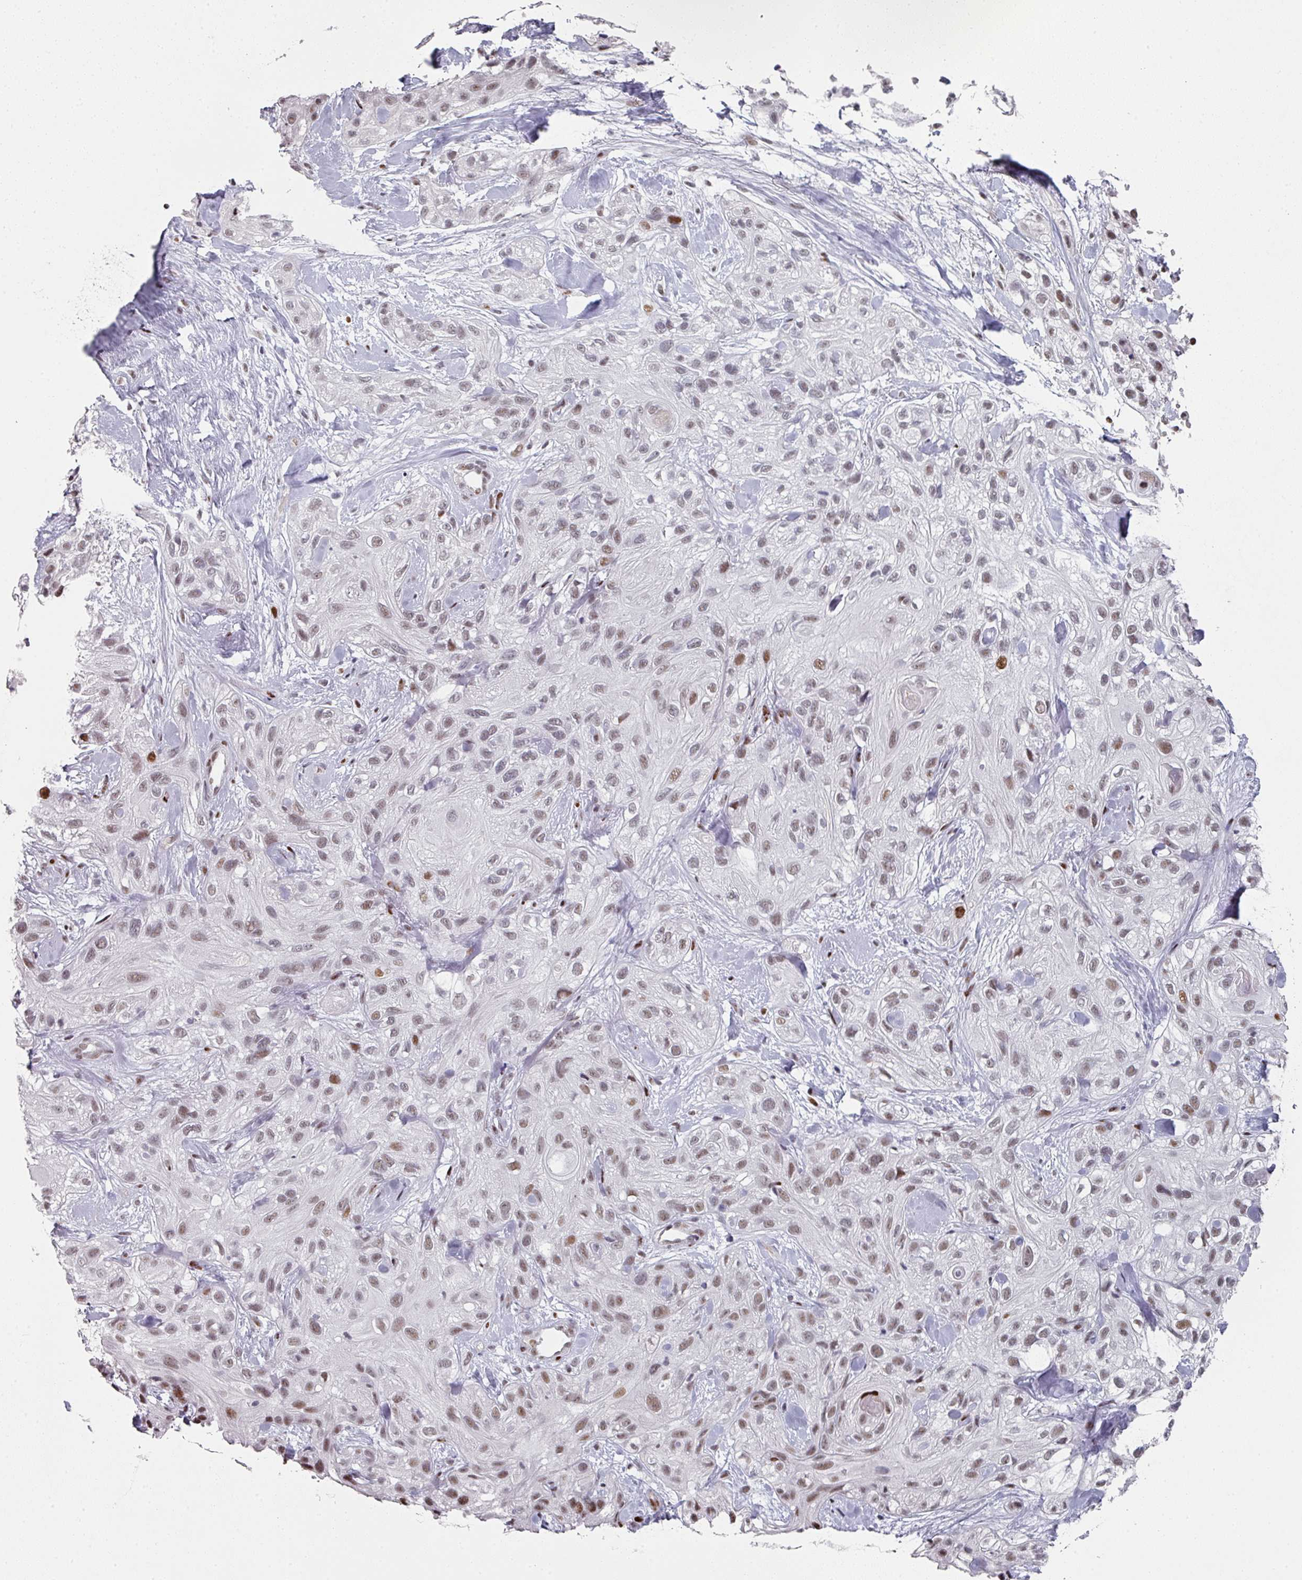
{"staining": {"intensity": "weak", "quantity": ">75%", "location": "nuclear"}, "tissue": "skin cancer", "cell_type": "Tumor cells", "image_type": "cancer", "snomed": [{"axis": "morphology", "description": "Squamous cell carcinoma, NOS"}, {"axis": "topography", "description": "Skin"}], "caption": "Skin cancer stained with a brown dye displays weak nuclear positive expression in approximately >75% of tumor cells.", "gene": "SF3B5", "patient": {"sex": "male", "age": 82}}